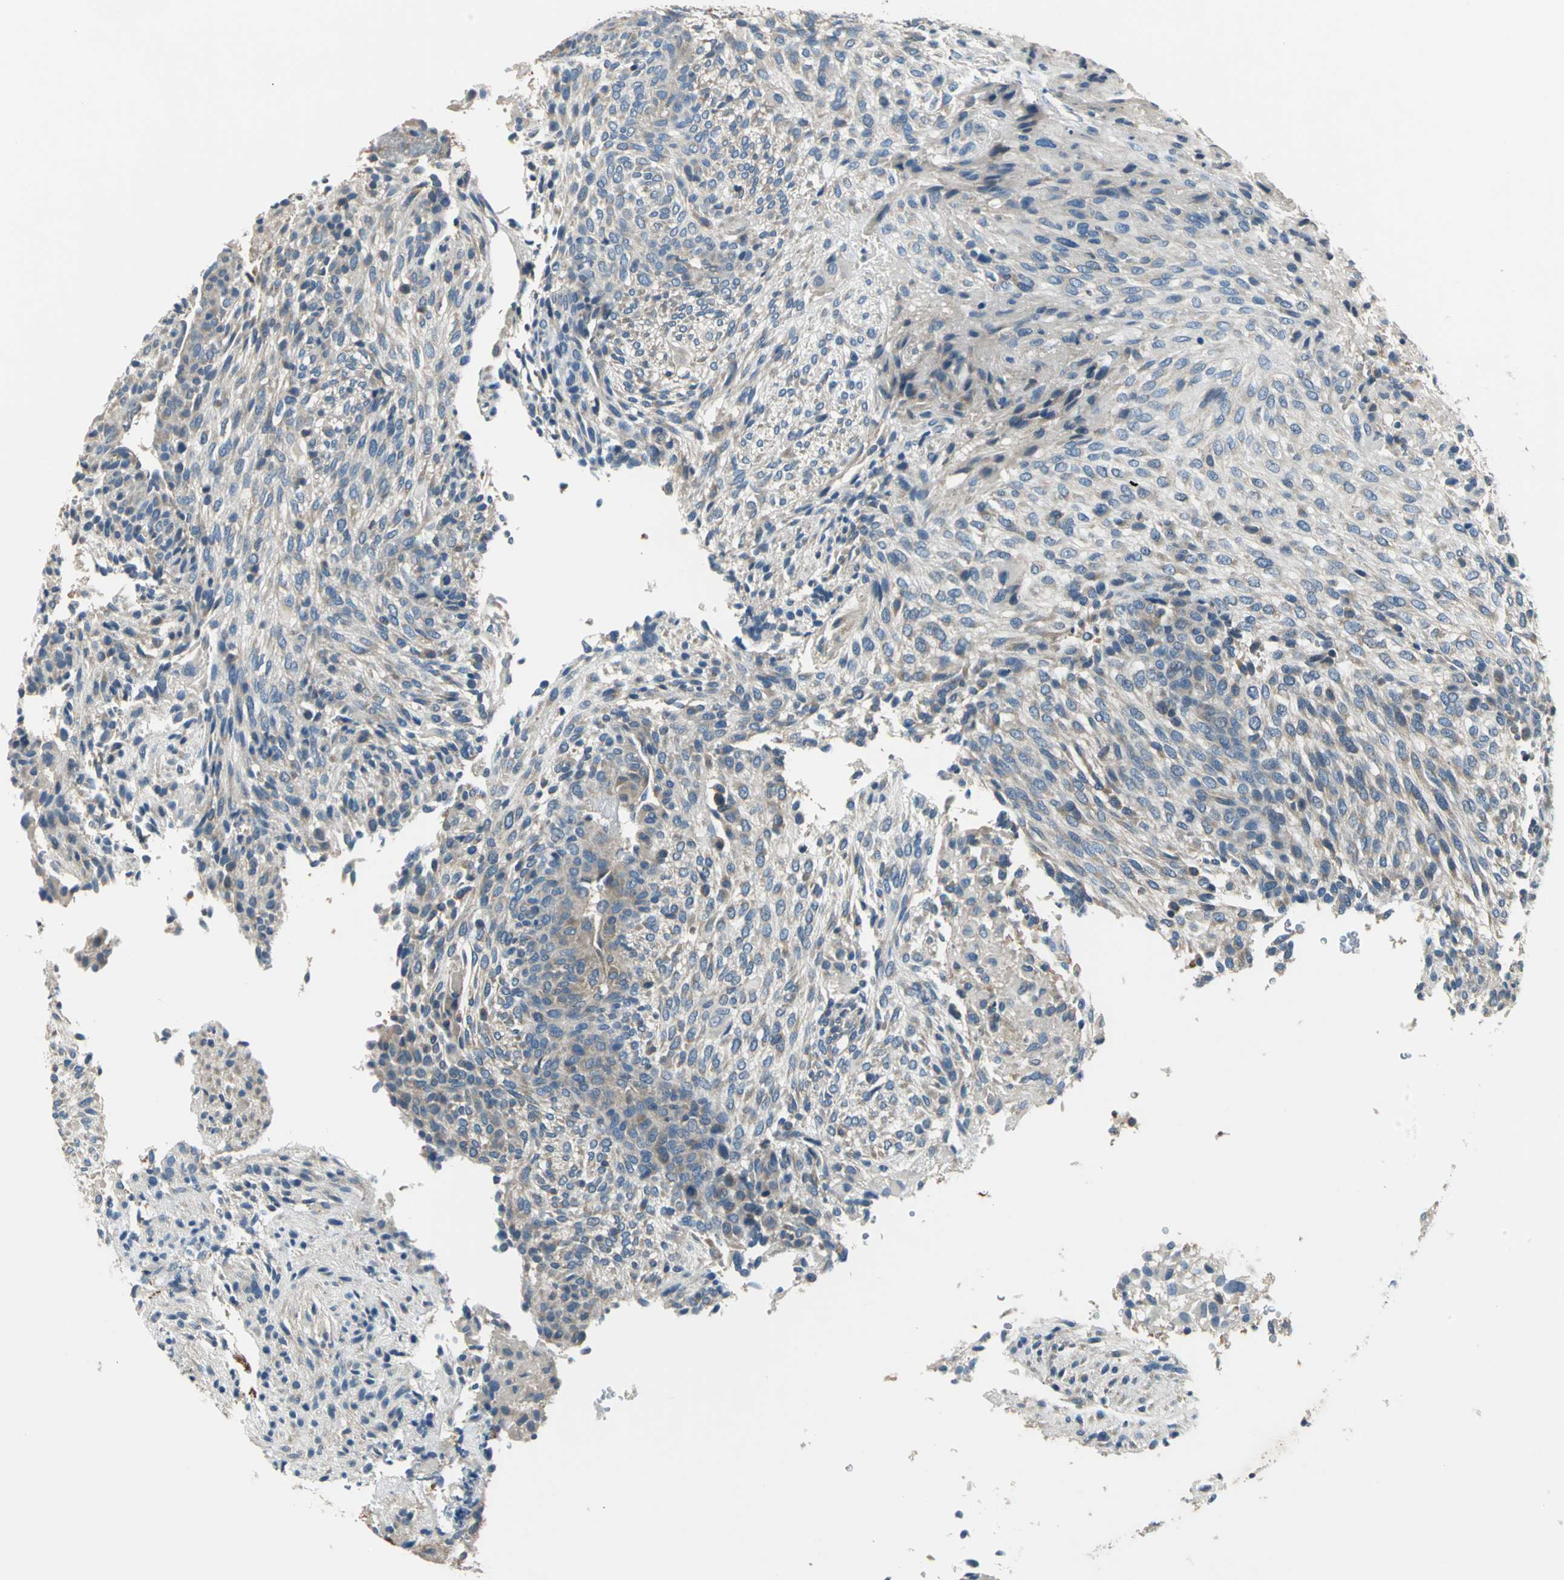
{"staining": {"intensity": "weak", "quantity": ">75%", "location": "cytoplasmic/membranous"}, "tissue": "glioma", "cell_type": "Tumor cells", "image_type": "cancer", "snomed": [{"axis": "morphology", "description": "Glioma, malignant, High grade"}, {"axis": "topography", "description": "Cerebral cortex"}], "caption": "Human glioma stained with a brown dye exhibits weak cytoplasmic/membranous positive staining in about >75% of tumor cells.", "gene": "SLC16A7", "patient": {"sex": "female", "age": 55}}